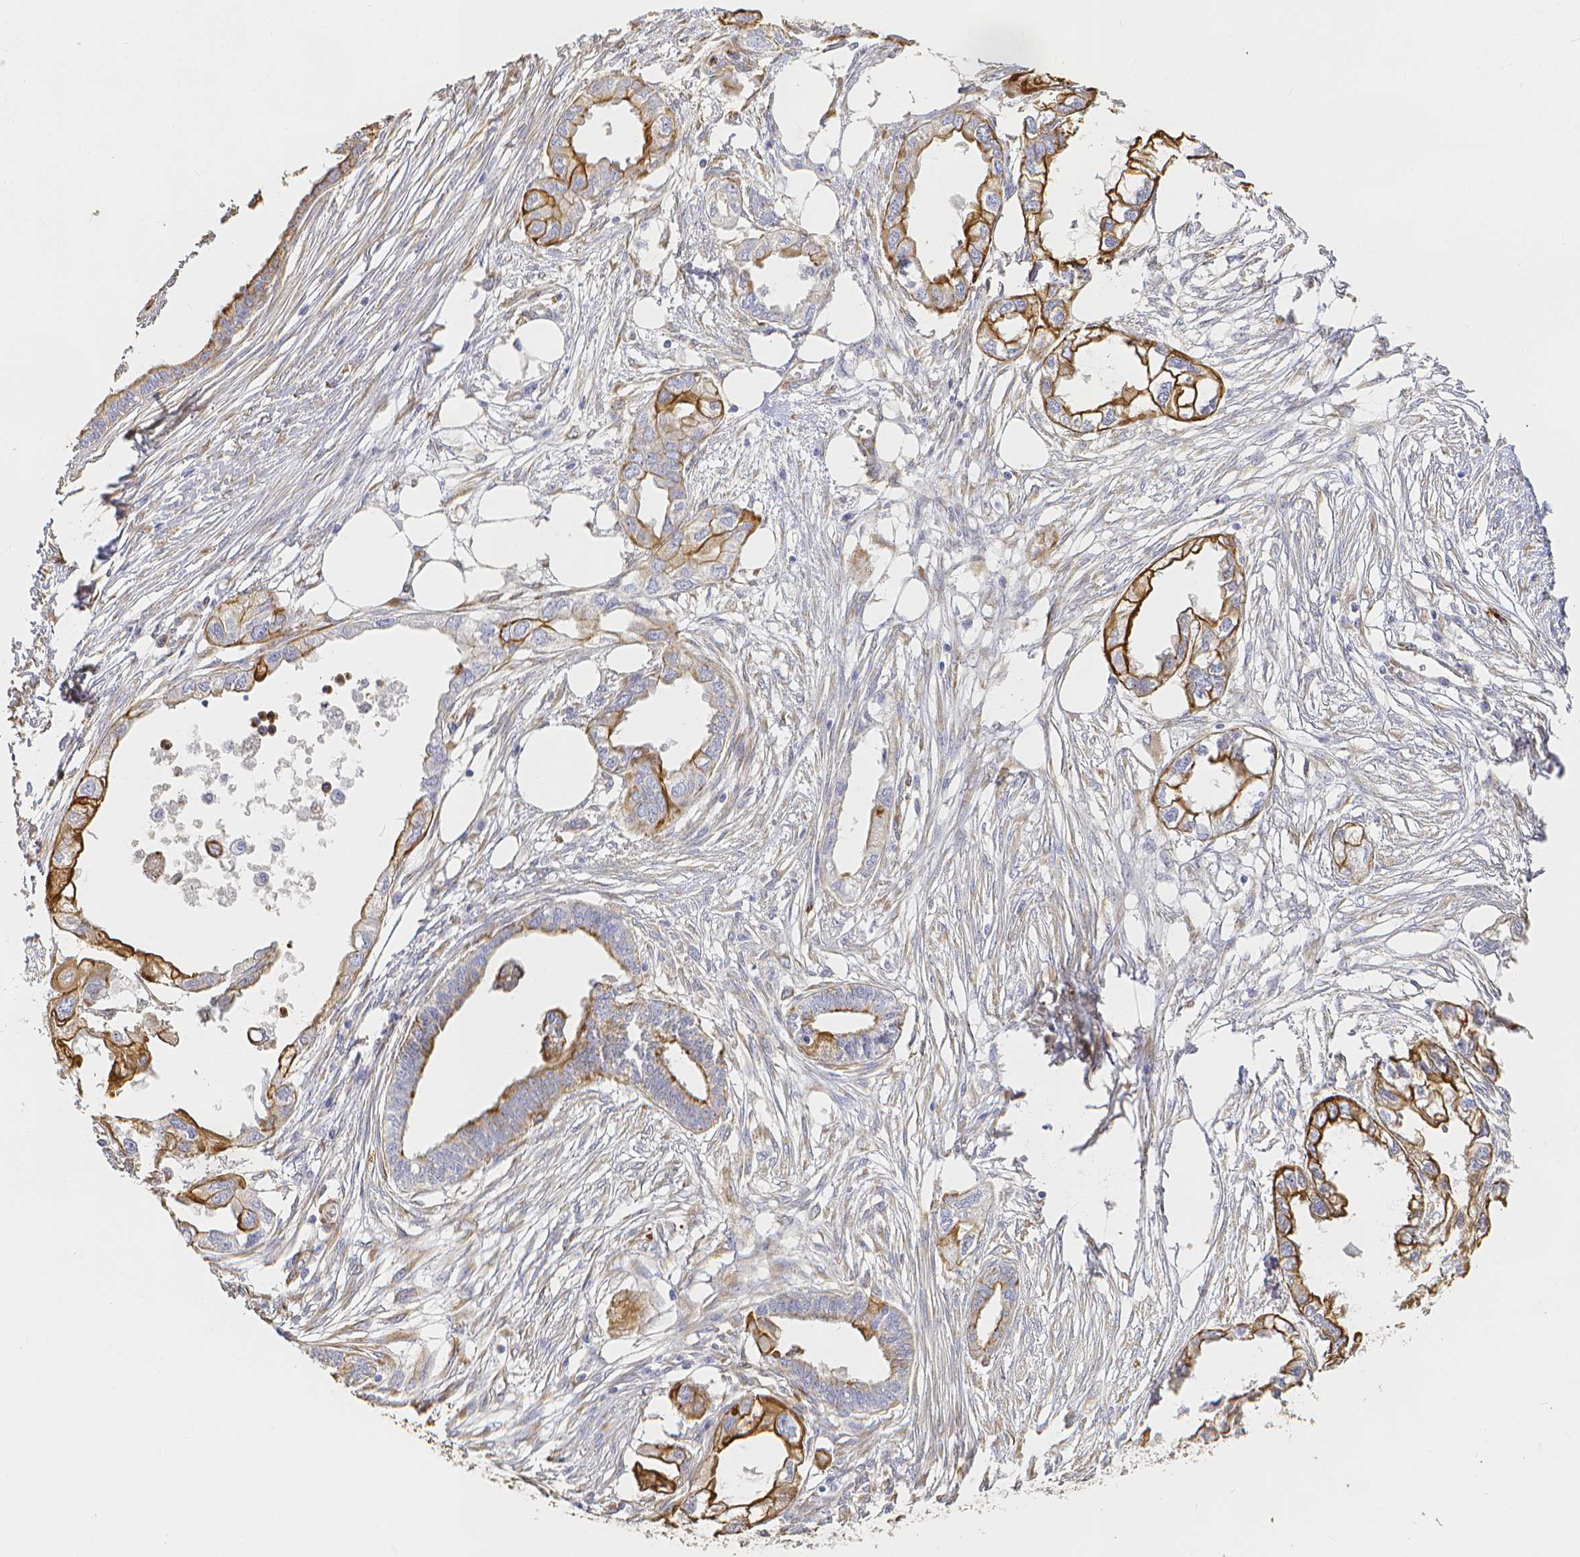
{"staining": {"intensity": "strong", "quantity": "<25%", "location": "cytoplasmic/membranous"}, "tissue": "endometrial cancer", "cell_type": "Tumor cells", "image_type": "cancer", "snomed": [{"axis": "morphology", "description": "Adenocarcinoma, NOS"}, {"axis": "morphology", "description": "Adenocarcinoma, metastatic, NOS"}, {"axis": "topography", "description": "Adipose tissue"}, {"axis": "topography", "description": "Endometrium"}], "caption": "This micrograph demonstrates endometrial cancer (adenocarcinoma) stained with immunohistochemistry to label a protein in brown. The cytoplasmic/membranous of tumor cells show strong positivity for the protein. Nuclei are counter-stained blue.", "gene": "SMURF1", "patient": {"sex": "female", "age": 67}}